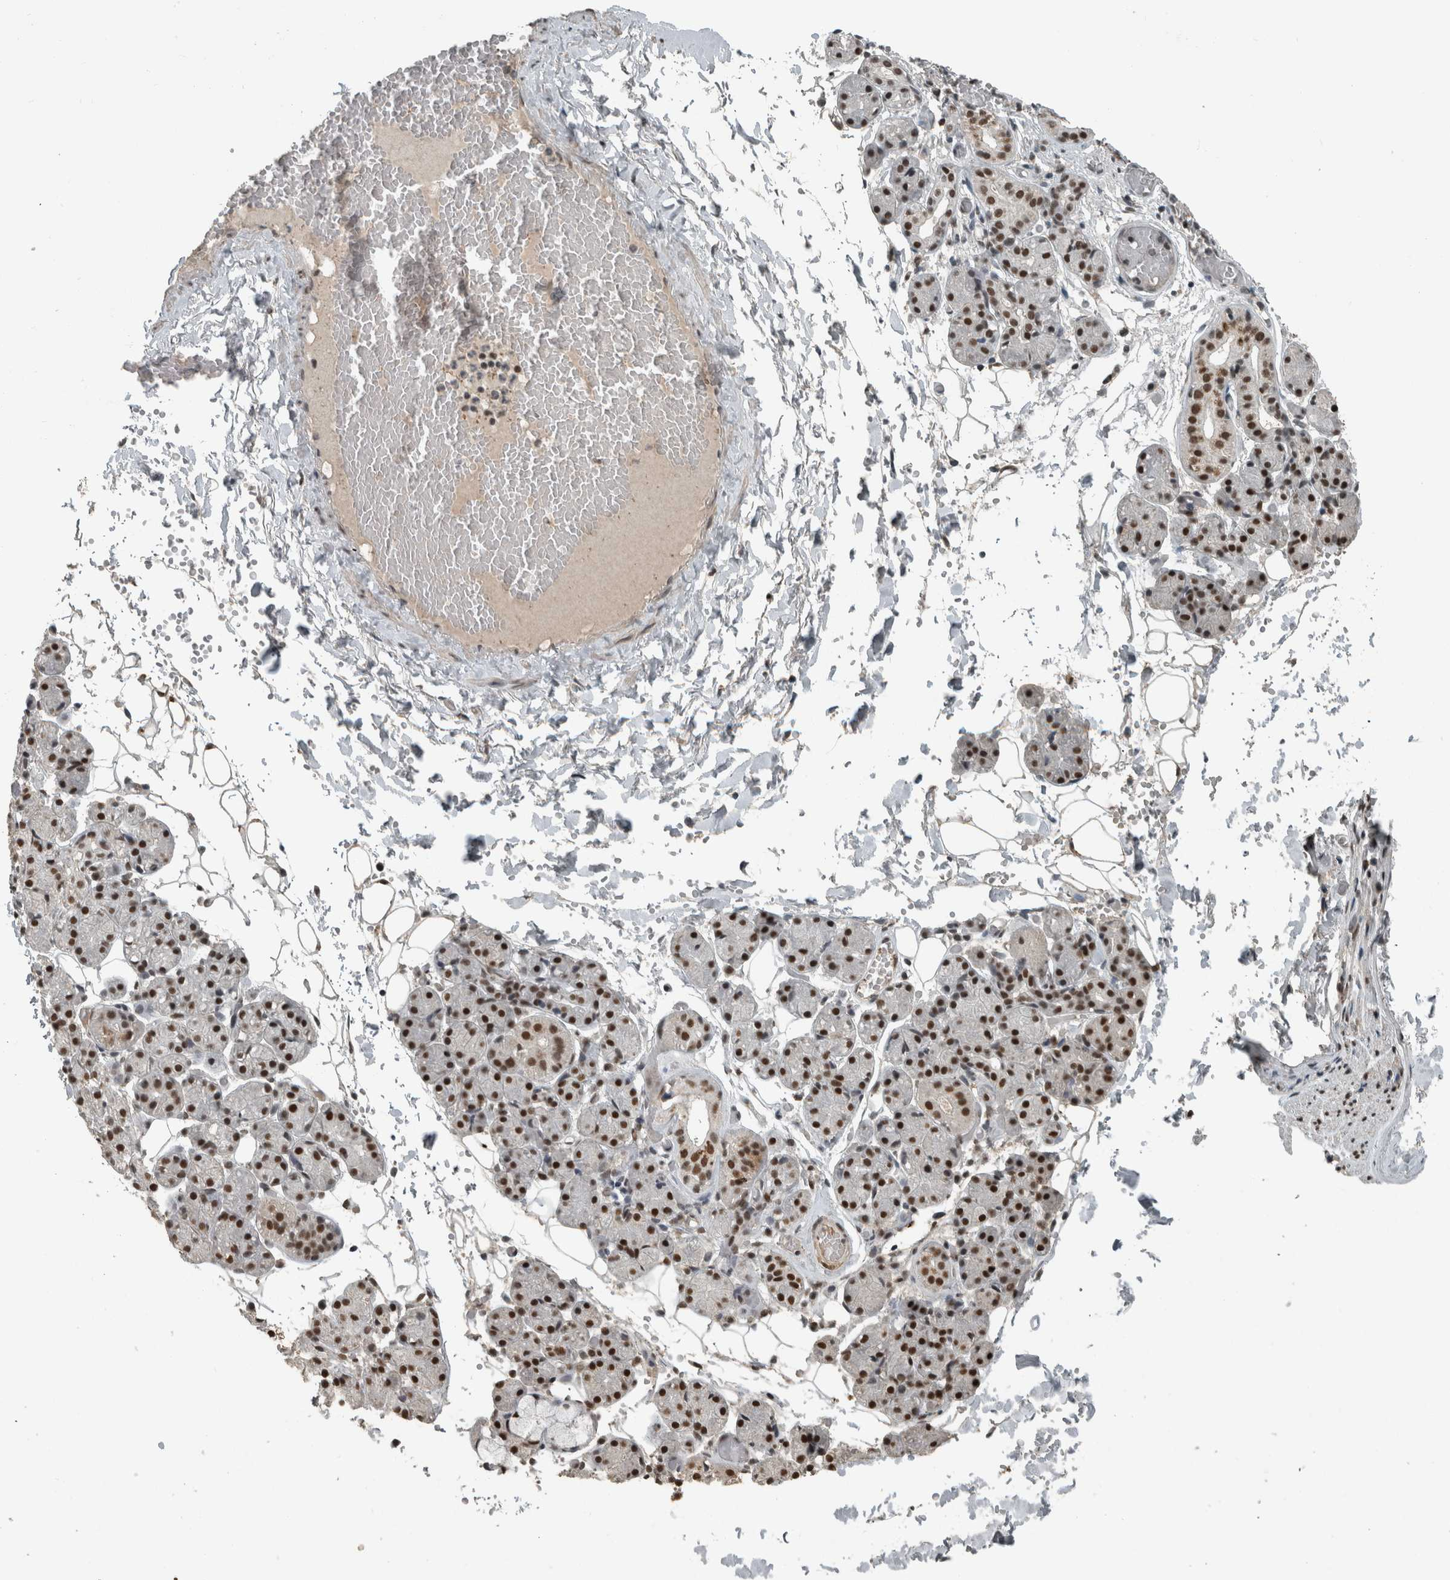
{"staining": {"intensity": "strong", "quantity": ">75%", "location": "nuclear"}, "tissue": "salivary gland", "cell_type": "Glandular cells", "image_type": "normal", "snomed": [{"axis": "morphology", "description": "Normal tissue, NOS"}, {"axis": "topography", "description": "Salivary gland"}], "caption": "DAB immunohistochemical staining of unremarkable salivary gland exhibits strong nuclear protein positivity in about >75% of glandular cells. The staining was performed using DAB (3,3'-diaminobenzidine) to visualize the protein expression in brown, while the nuclei were stained in blue with hematoxylin (Magnification: 20x).", "gene": "ZNF24", "patient": {"sex": "male", "age": 63}}